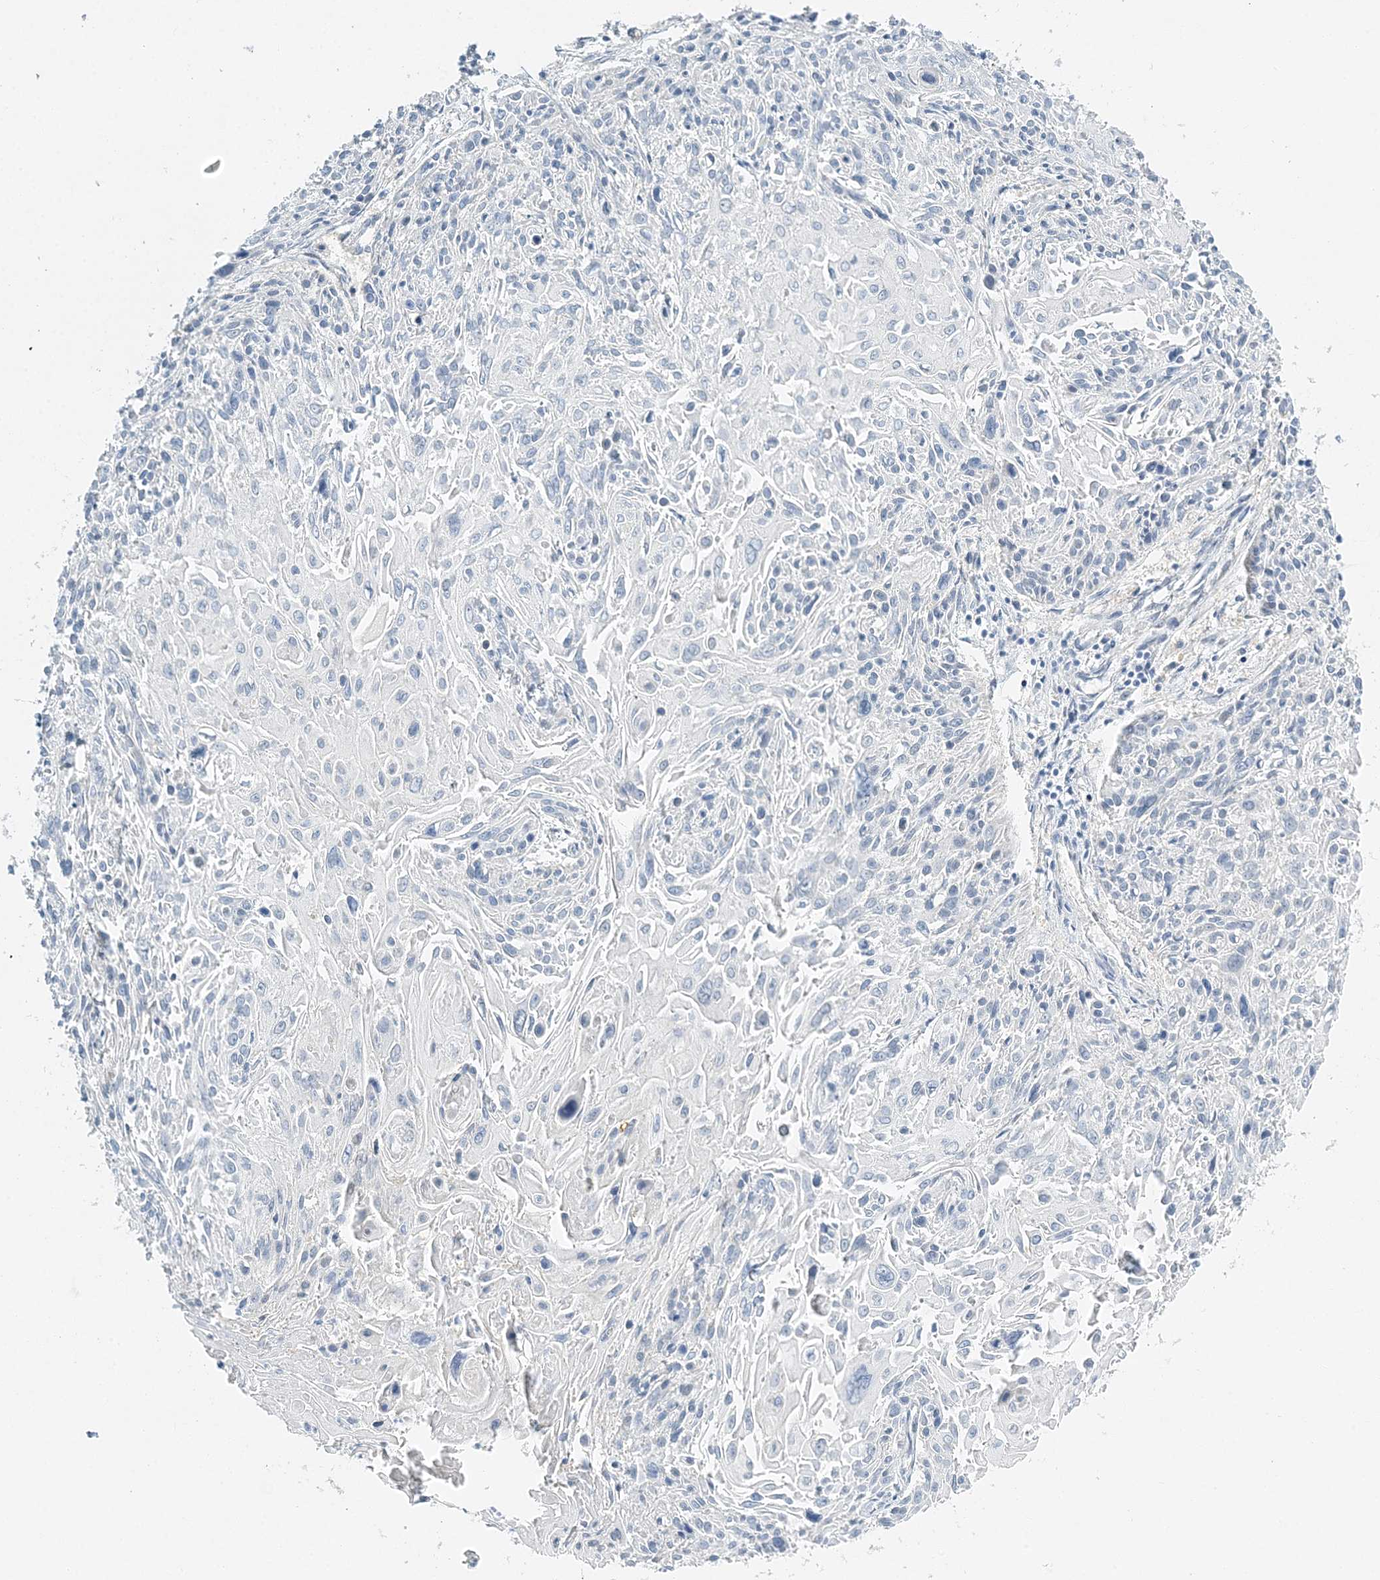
{"staining": {"intensity": "negative", "quantity": "none", "location": "none"}, "tissue": "cervical cancer", "cell_type": "Tumor cells", "image_type": "cancer", "snomed": [{"axis": "morphology", "description": "Squamous cell carcinoma, NOS"}, {"axis": "topography", "description": "Cervix"}], "caption": "The IHC histopathology image has no significant positivity in tumor cells of cervical cancer tissue.", "gene": "VILL", "patient": {"sex": "female", "age": 51}}